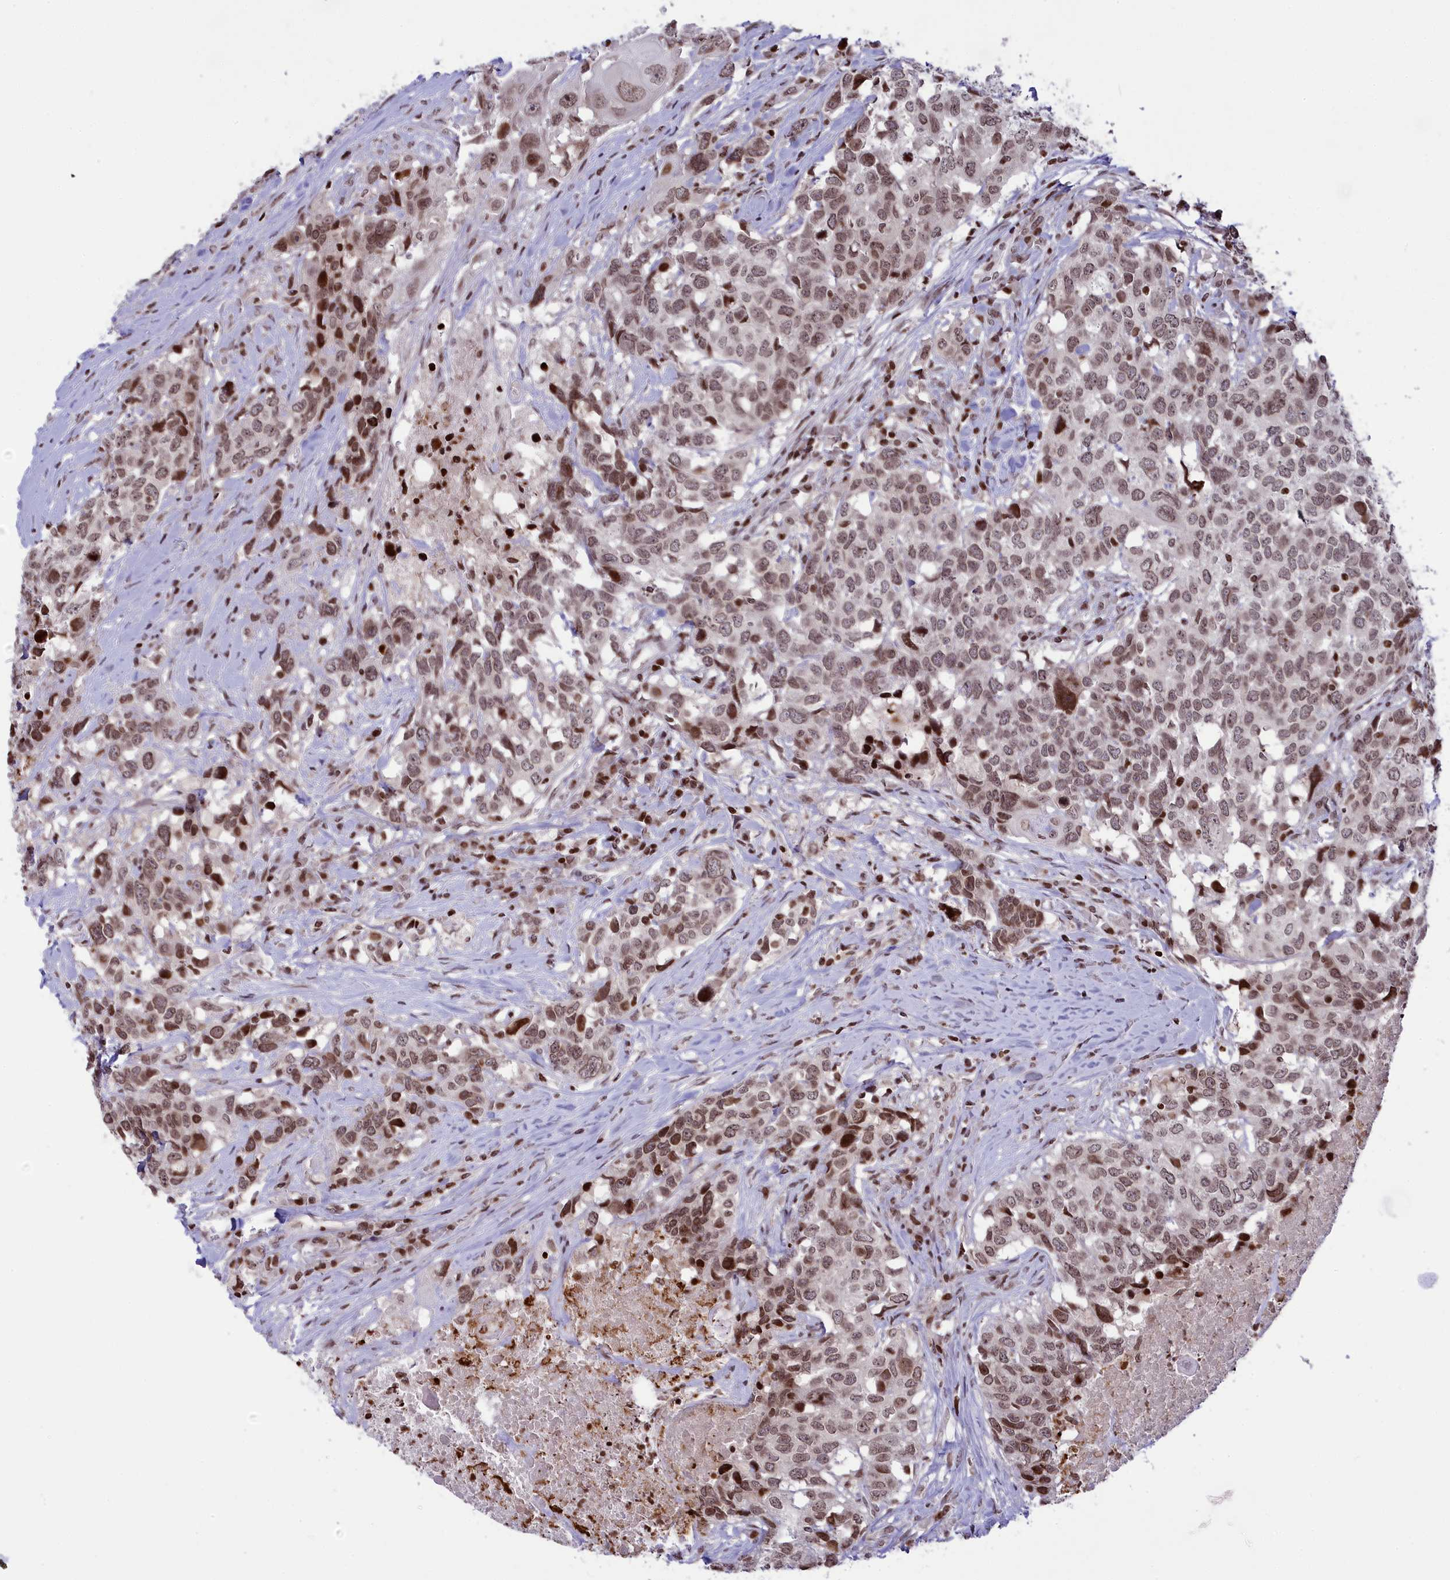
{"staining": {"intensity": "moderate", "quantity": ">75%", "location": "nuclear"}, "tissue": "head and neck cancer", "cell_type": "Tumor cells", "image_type": "cancer", "snomed": [{"axis": "morphology", "description": "Squamous cell carcinoma, NOS"}, {"axis": "topography", "description": "Head-Neck"}], "caption": "High-magnification brightfield microscopy of head and neck cancer (squamous cell carcinoma) stained with DAB (3,3'-diaminobenzidine) (brown) and counterstained with hematoxylin (blue). tumor cells exhibit moderate nuclear positivity is seen in about>75% of cells.", "gene": "TET2", "patient": {"sex": "male", "age": 66}}